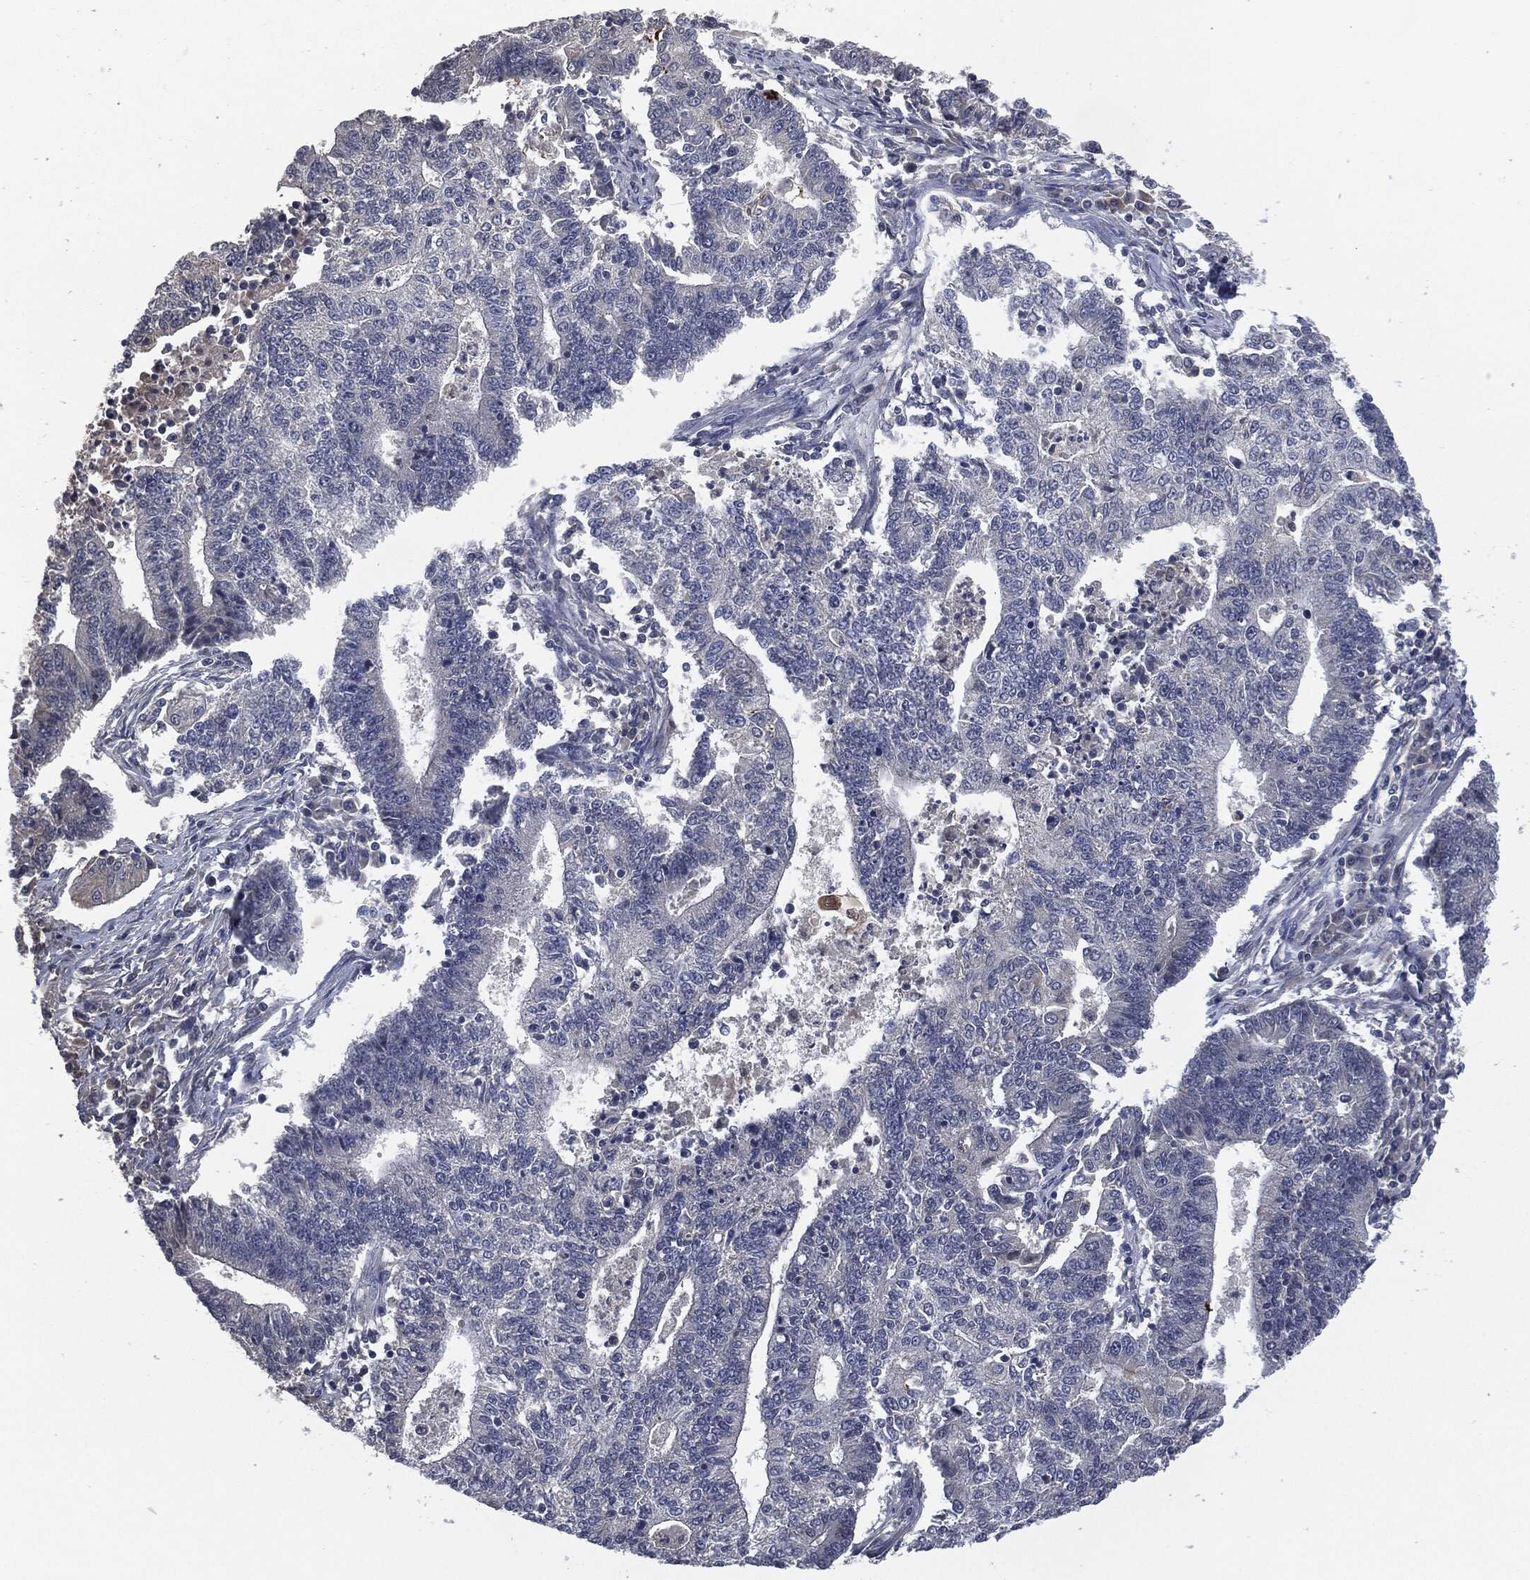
{"staining": {"intensity": "negative", "quantity": "none", "location": "none"}, "tissue": "endometrial cancer", "cell_type": "Tumor cells", "image_type": "cancer", "snomed": [{"axis": "morphology", "description": "Adenocarcinoma, NOS"}, {"axis": "topography", "description": "Uterus"}, {"axis": "topography", "description": "Endometrium"}], "caption": "Immunohistochemical staining of human endometrial cancer demonstrates no significant positivity in tumor cells.", "gene": "IL1RN", "patient": {"sex": "female", "age": 54}}